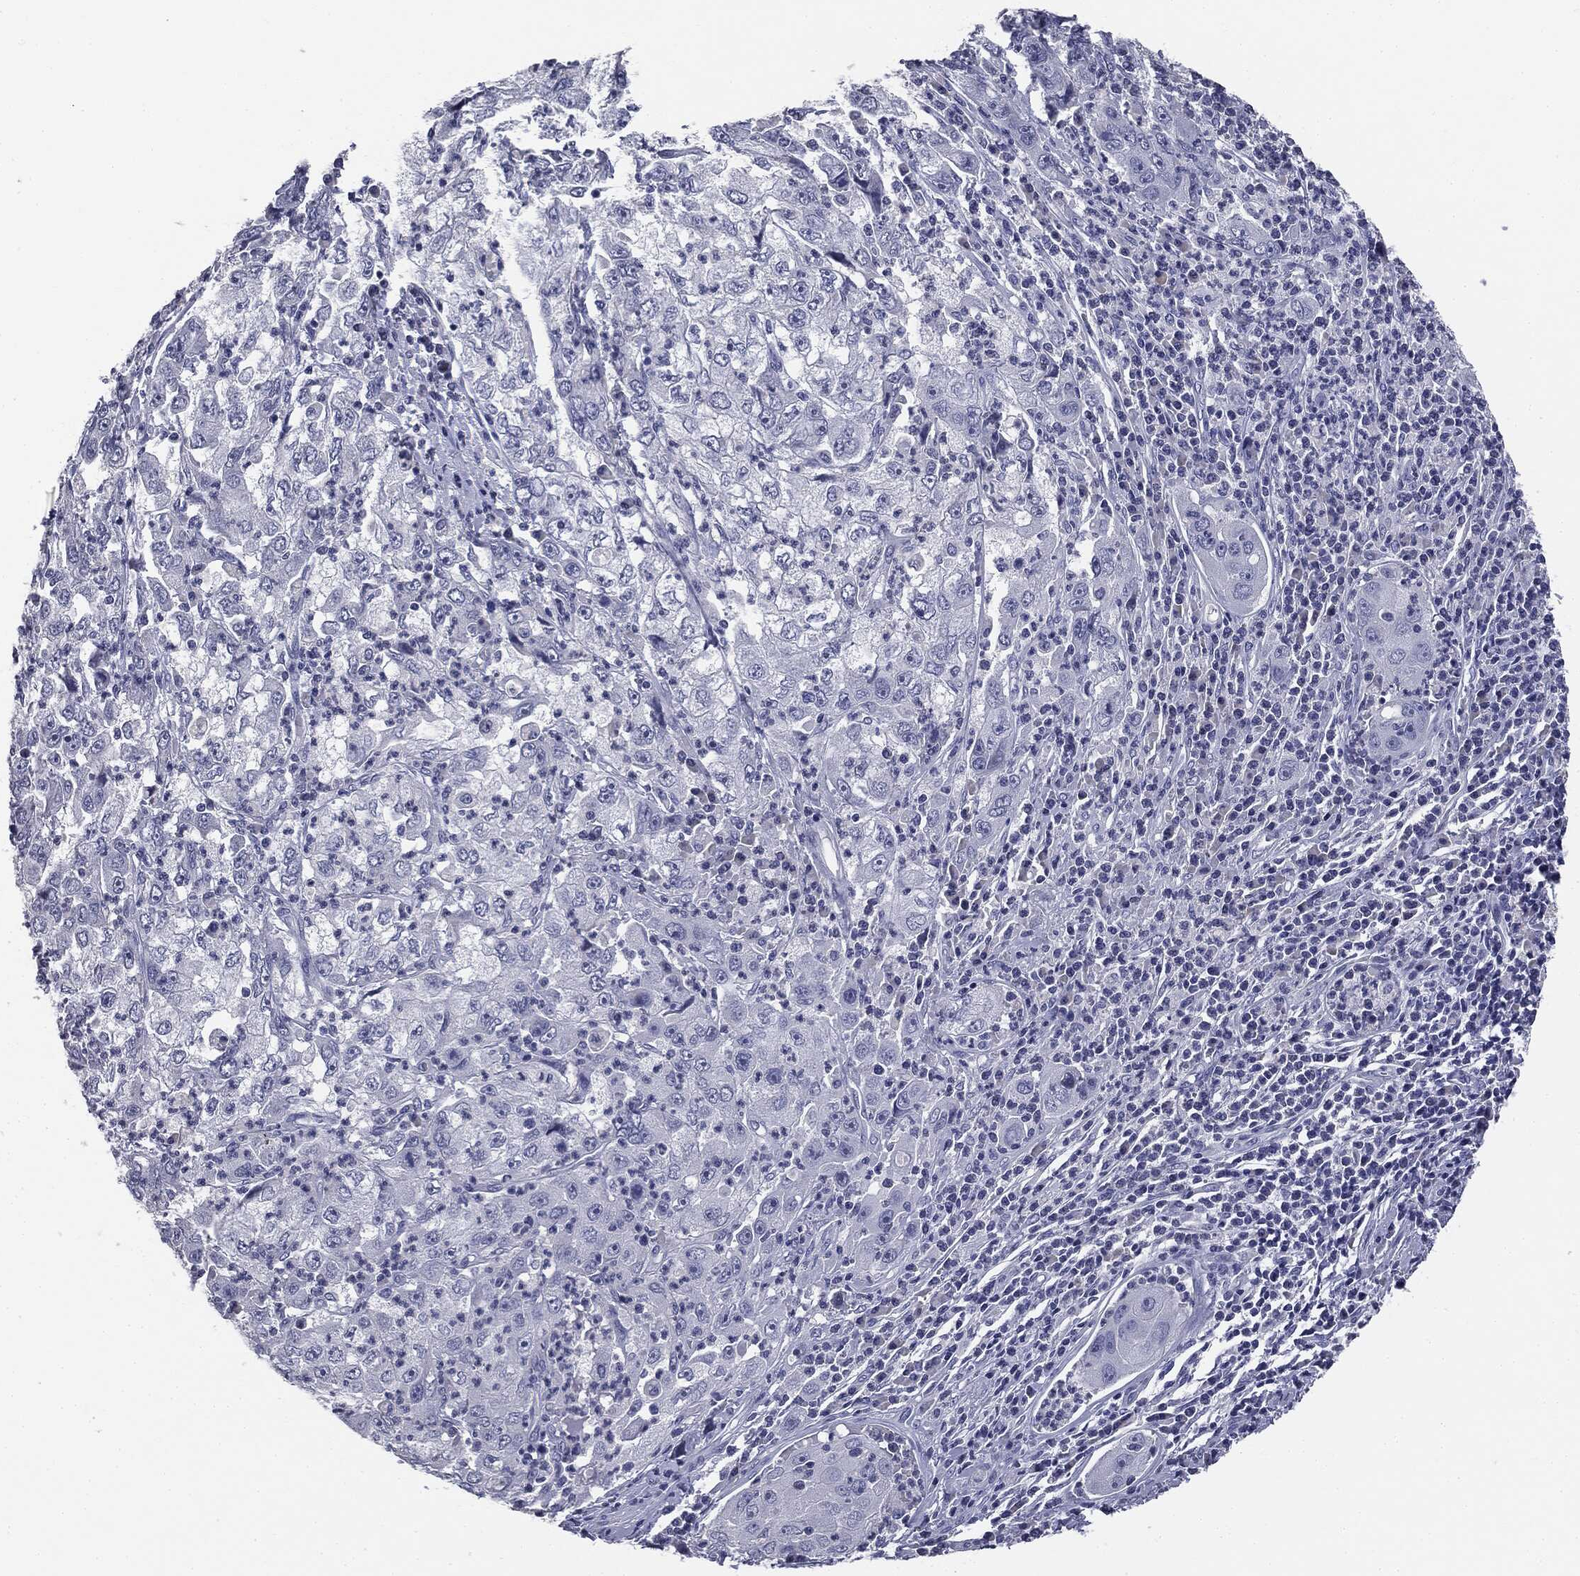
{"staining": {"intensity": "negative", "quantity": "none", "location": "none"}, "tissue": "cervical cancer", "cell_type": "Tumor cells", "image_type": "cancer", "snomed": [{"axis": "morphology", "description": "Squamous cell carcinoma, NOS"}, {"axis": "topography", "description": "Cervix"}], "caption": "Tumor cells are negative for brown protein staining in cervical squamous cell carcinoma.", "gene": "AFP", "patient": {"sex": "female", "age": 36}}